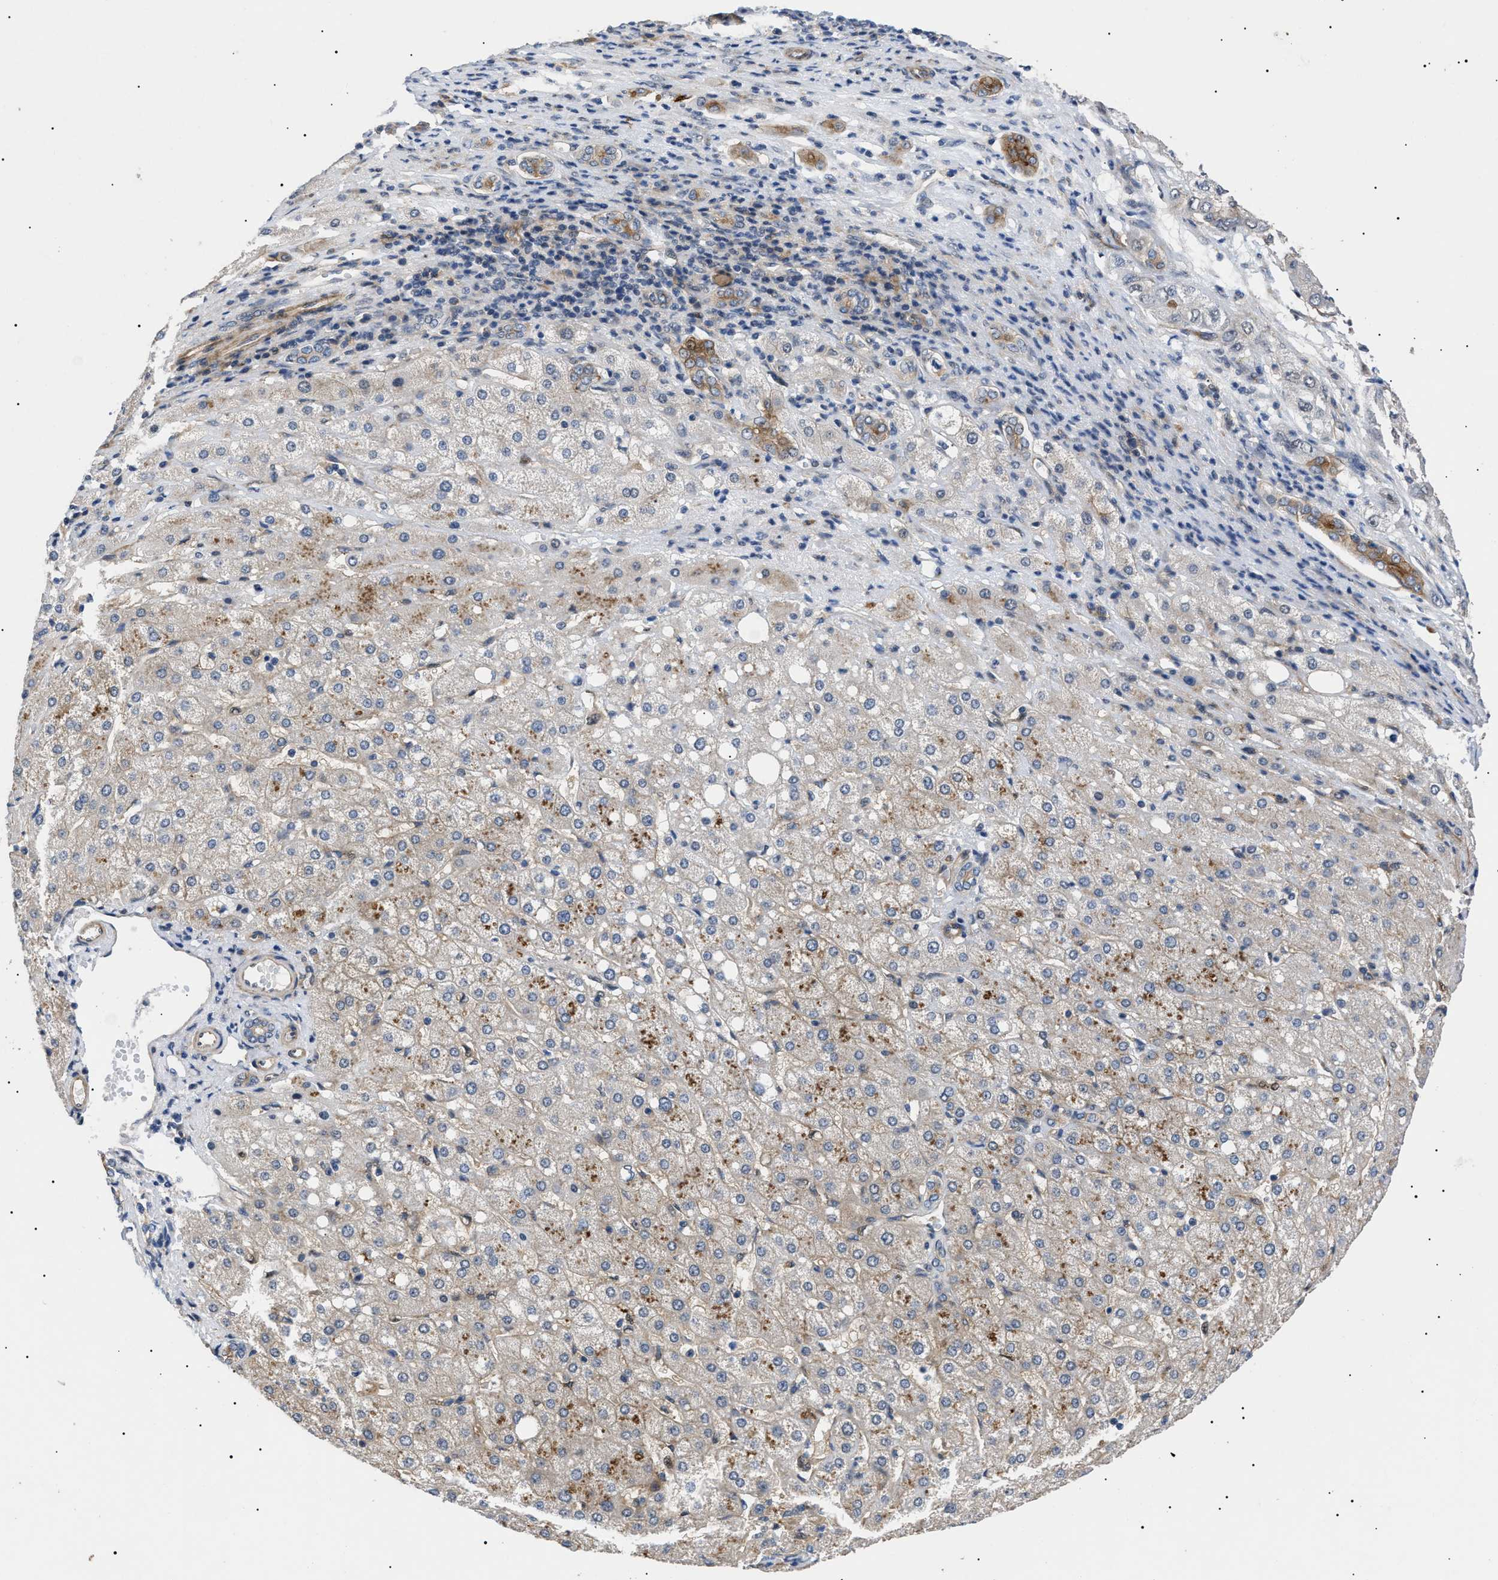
{"staining": {"intensity": "weak", "quantity": "25%-75%", "location": "cytoplasmic/membranous"}, "tissue": "liver cancer", "cell_type": "Tumor cells", "image_type": "cancer", "snomed": [{"axis": "morphology", "description": "Carcinoma, Hepatocellular, NOS"}, {"axis": "topography", "description": "Liver"}], "caption": "Protein staining of hepatocellular carcinoma (liver) tissue shows weak cytoplasmic/membranous staining in approximately 25%-75% of tumor cells. The protein is shown in brown color, while the nuclei are stained blue.", "gene": "CRCP", "patient": {"sex": "male", "age": 80}}